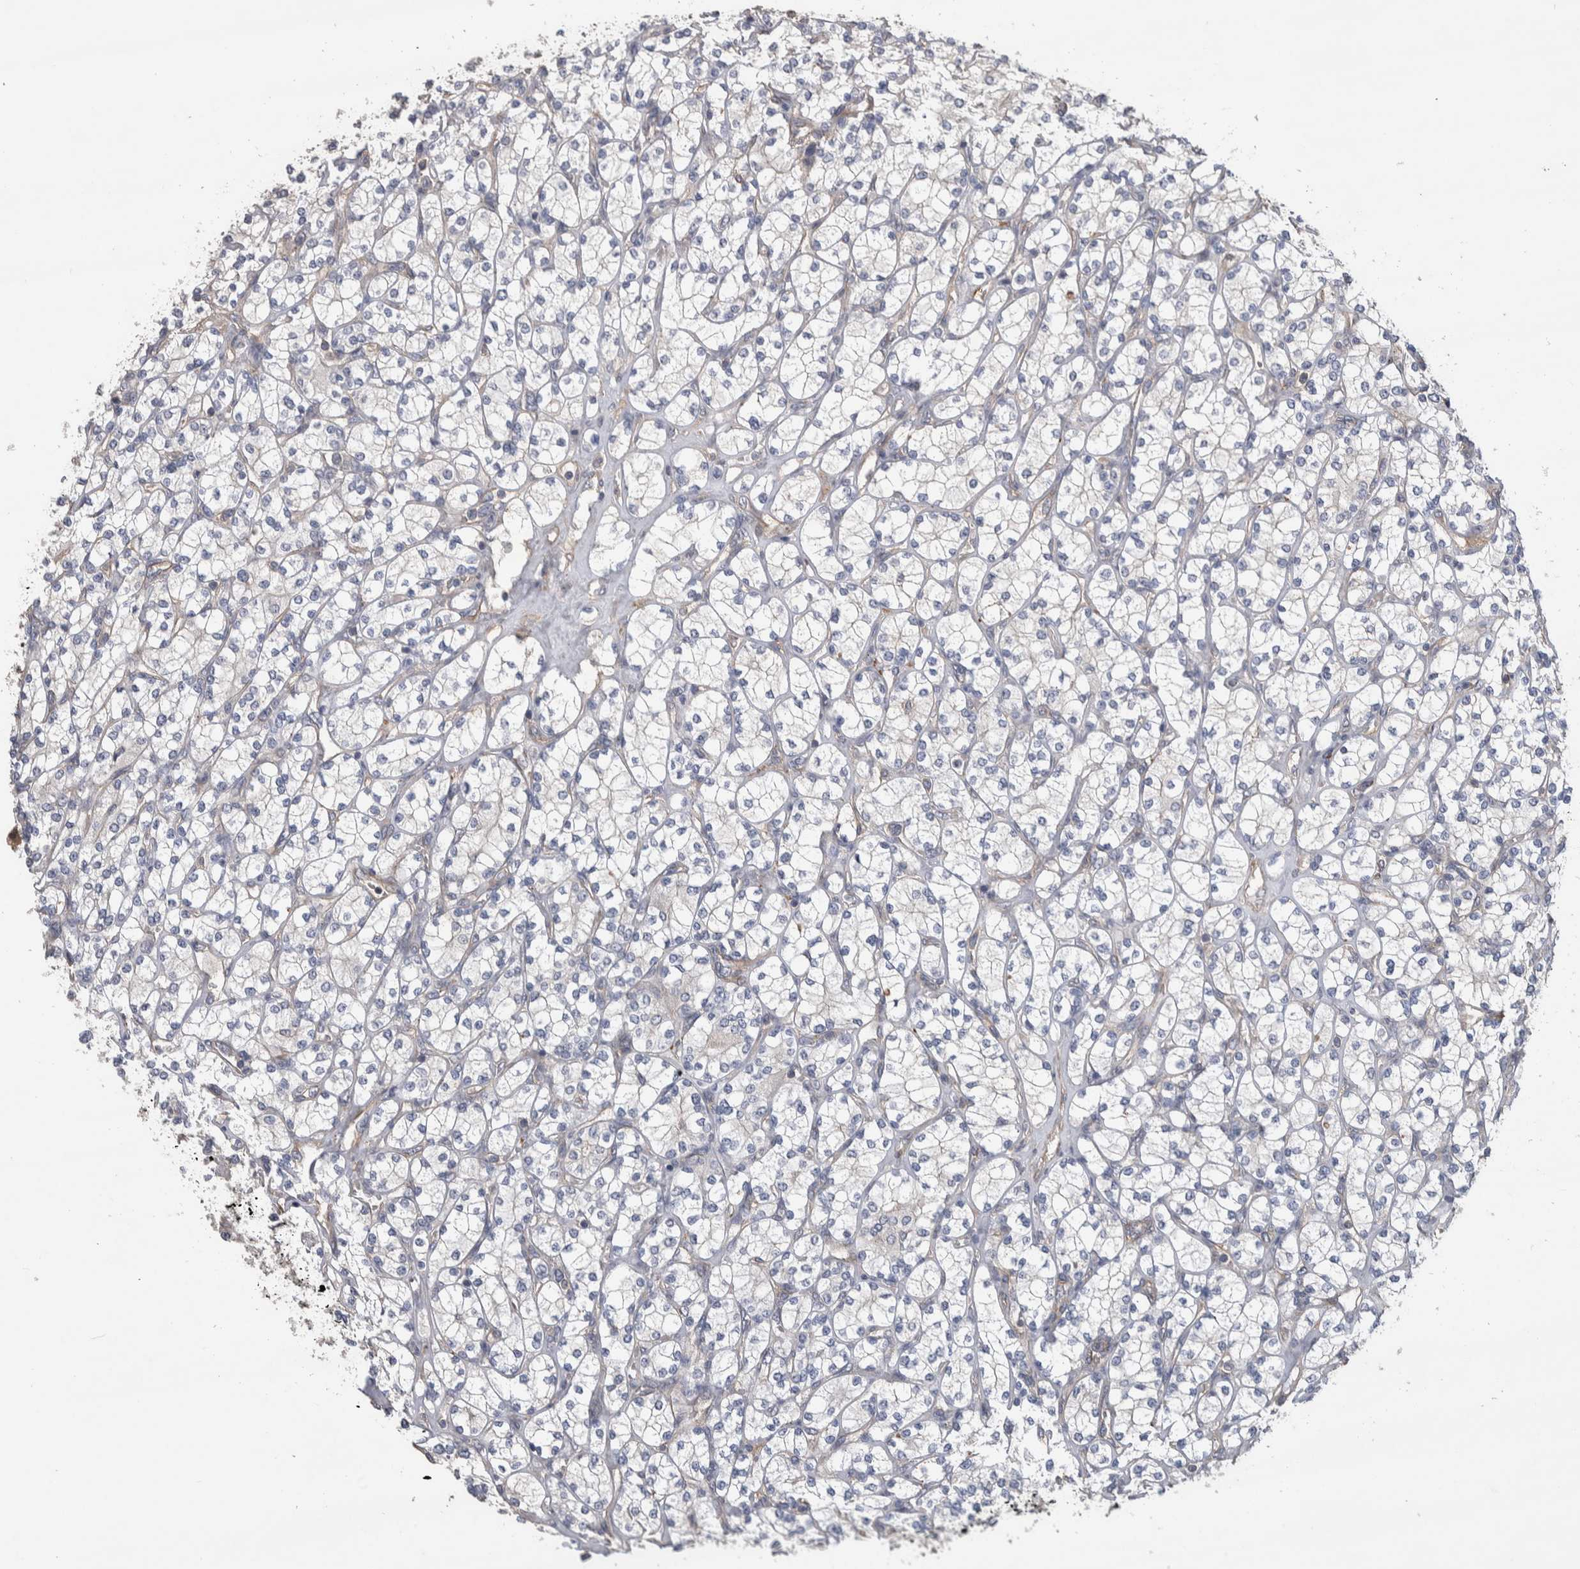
{"staining": {"intensity": "negative", "quantity": "none", "location": "none"}, "tissue": "renal cancer", "cell_type": "Tumor cells", "image_type": "cancer", "snomed": [{"axis": "morphology", "description": "Adenocarcinoma, NOS"}, {"axis": "topography", "description": "Kidney"}], "caption": "High magnification brightfield microscopy of adenocarcinoma (renal) stained with DAB (brown) and counterstained with hematoxylin (blue): tumor cells show no significant expression. (Immunohistochemistry (ihc), brightfield microscopy, high magnification).", "gene": "GCNA", "patient": {"sex": "male", "age": 77}}